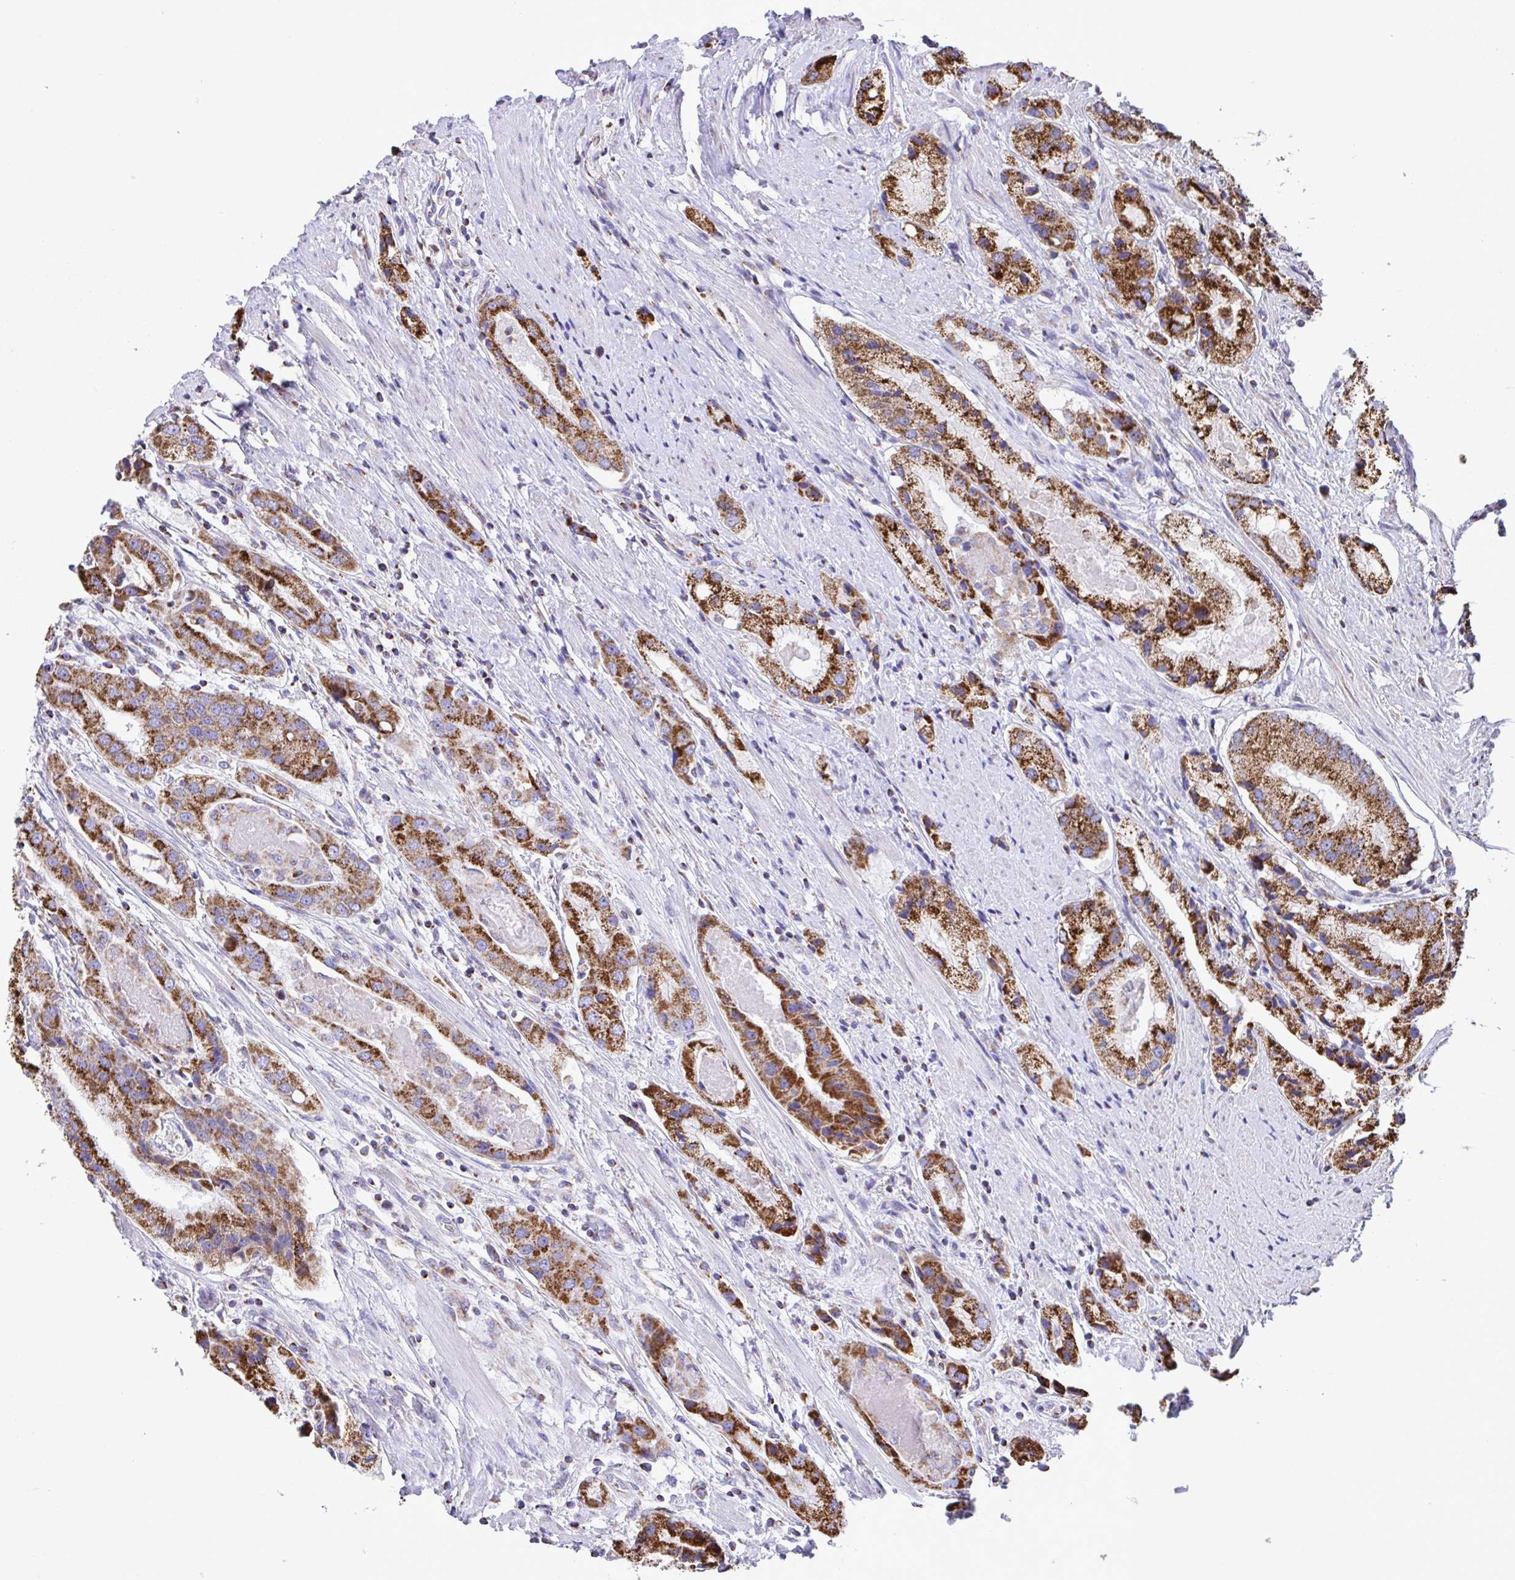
{"staining": {"intensity": "strong", "quantity": ">75%", "location": "cytoplasmic/membranous"}, "tissue": "prostate cancer", "cell_type": "Tumor cells", "image_type": "cancer", "snomed": [{"axis": "morphology", "description": "Adenocarcinoma, Low grade"}, {"axis": "topography", "description": "Prostate"}], "caption": "Prostate cancer (adenocarcinoma (low-grade)) stained with immunohistochemistry (IHC) displays strong cytoplasmic/membranous expression in approximately >75% of tumor cells. The protein of interest is stained brown, and the nuclei are stained in blue (DAB (3,3'-diaminobenzidine) IHC with brightfield microscopy, high magnification).", "gene": "PCMTD2", "patient": {"sex": "male", "age": 69}}